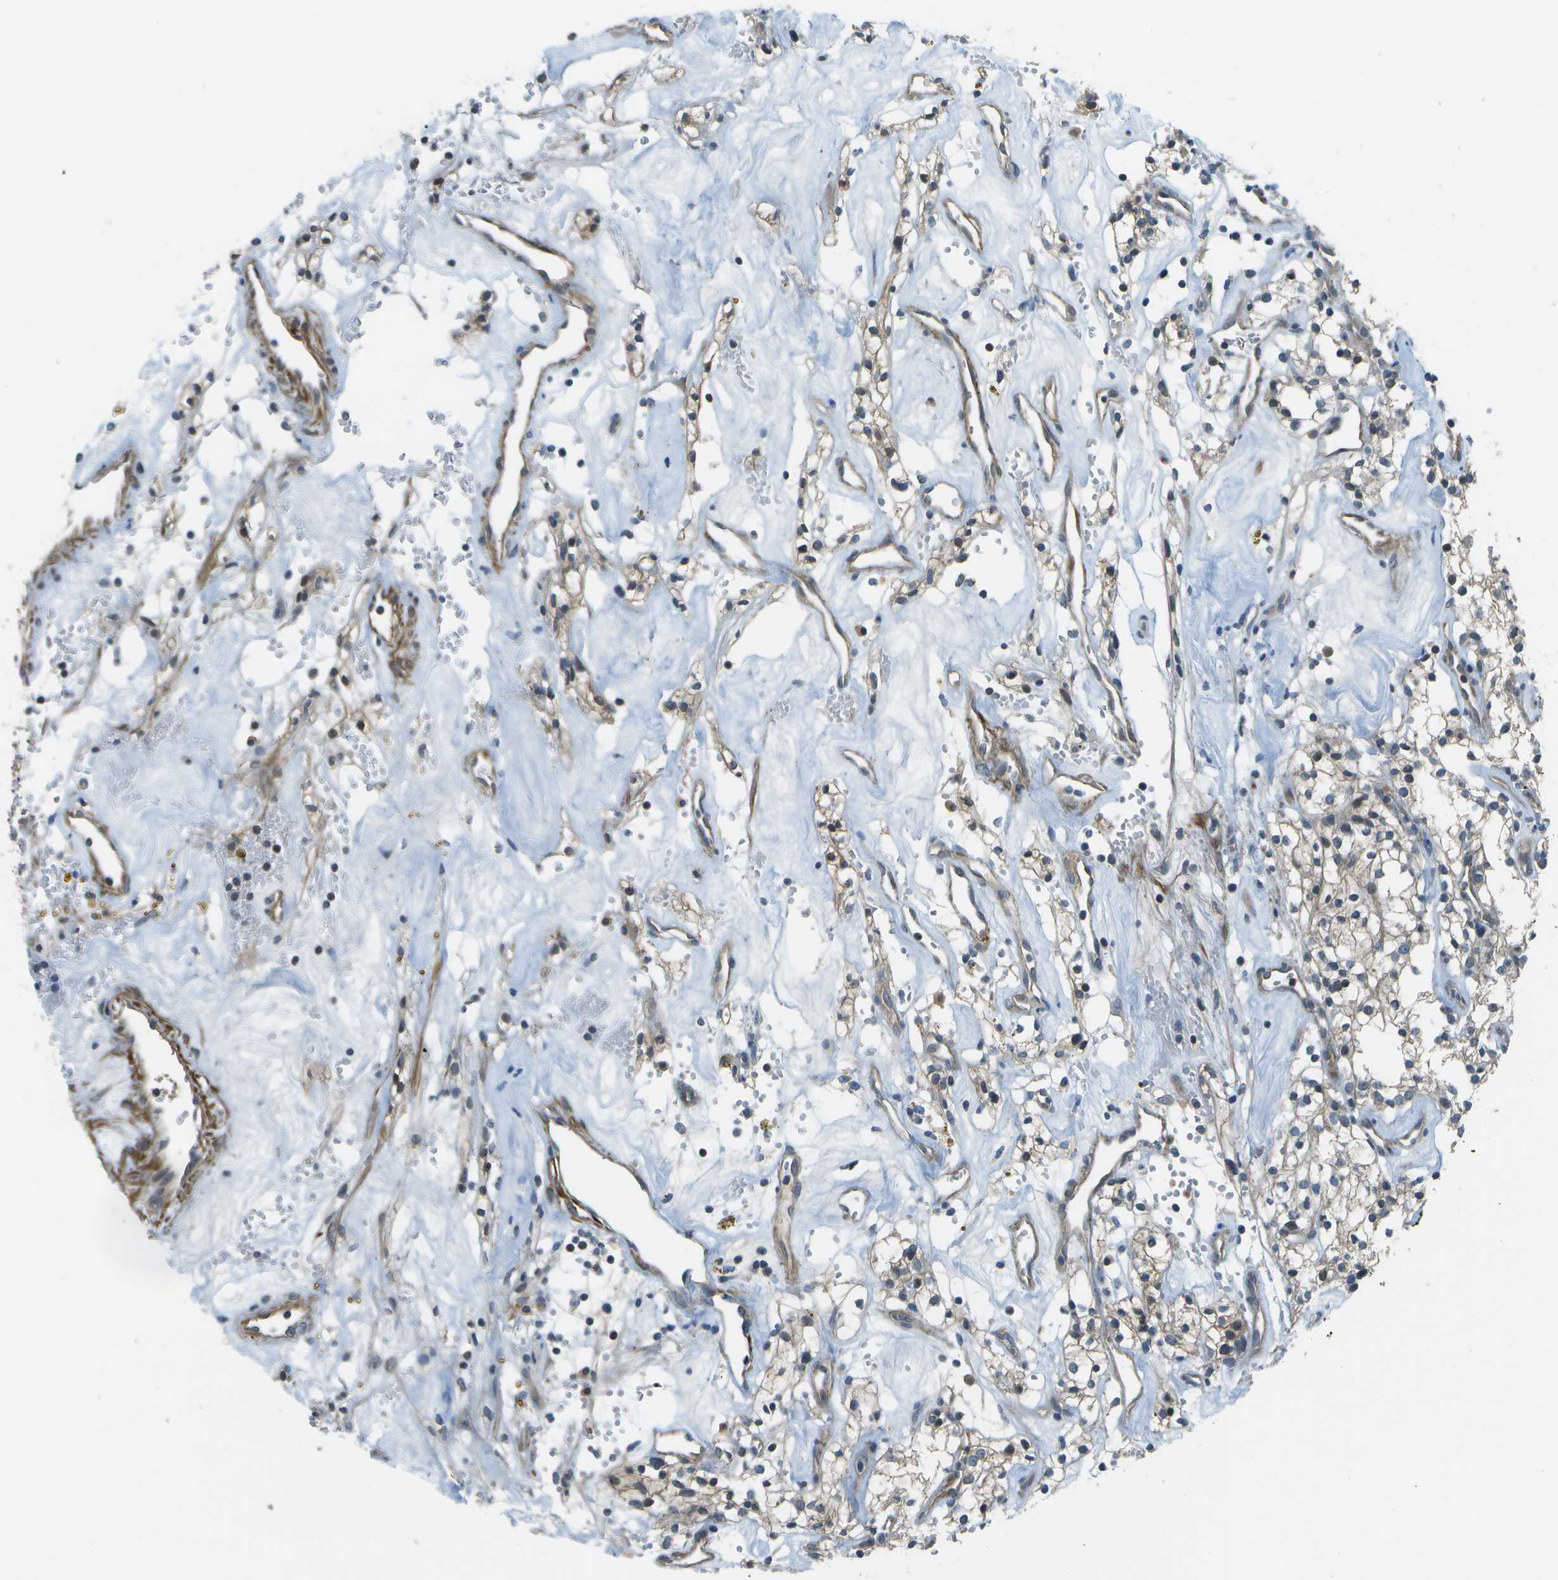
{"staining": {"intensity": "moderate", "quantity": ">75%", "location": "cytoplasmic/membranous"}, "tissue": "renal cancer", "cell_type": "Tumor cells", "image_type": "cancer", "snomed": [{"axis": "morphology", "description": "Adenocarcinoma, NOS"}, {"axis": "topography", "description": "Kidney"}], "caption": "DAB immunohistochemical staining of renal adenocarcinoma displays moderate cytoplasmic/membranous protein expression in approximately >75% of tumor cells.", "gene": "ENPP5", "patient": {"sex": "male", "age": 59}}